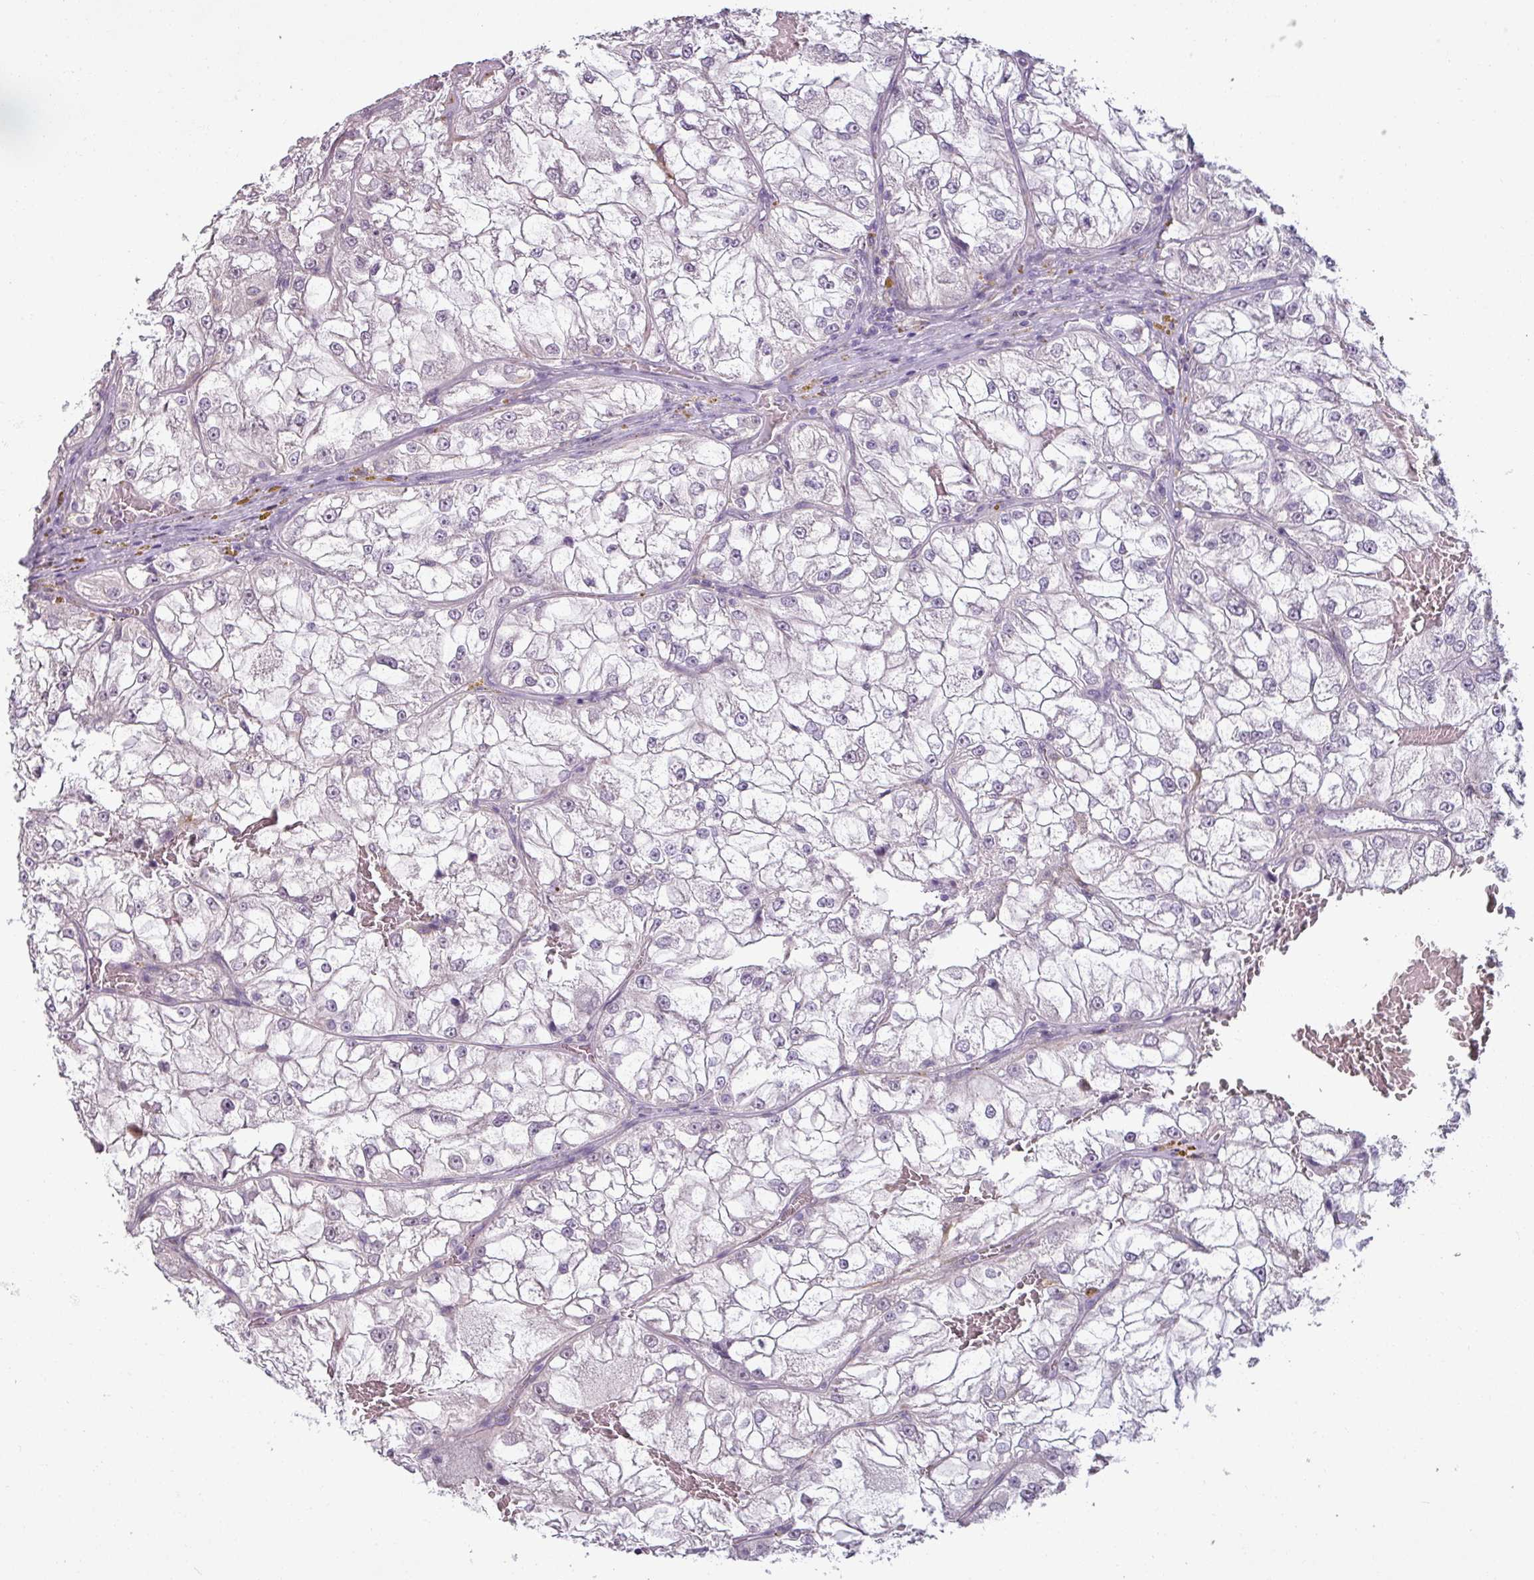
{"staining": {"intensity": "negative", "quantity": "none", "location": "none"}, "tissue": "renal cancer", "cell_type": "Tumor cells", "image_type": "cancer", "snomed": [{"axis": "morphology", "description": "Adenocarcinoma, NOS"}, {"axis": "topography", "description": "Kidney"}], "caption": "High power microscopy histopathology image of an immunohistochemistry histopathology image of renal adenocarcinoma, revealing no significant expression in tumor cells.", "gene": "UVSSA", "patient": {"sex": "female", "age": 72}}